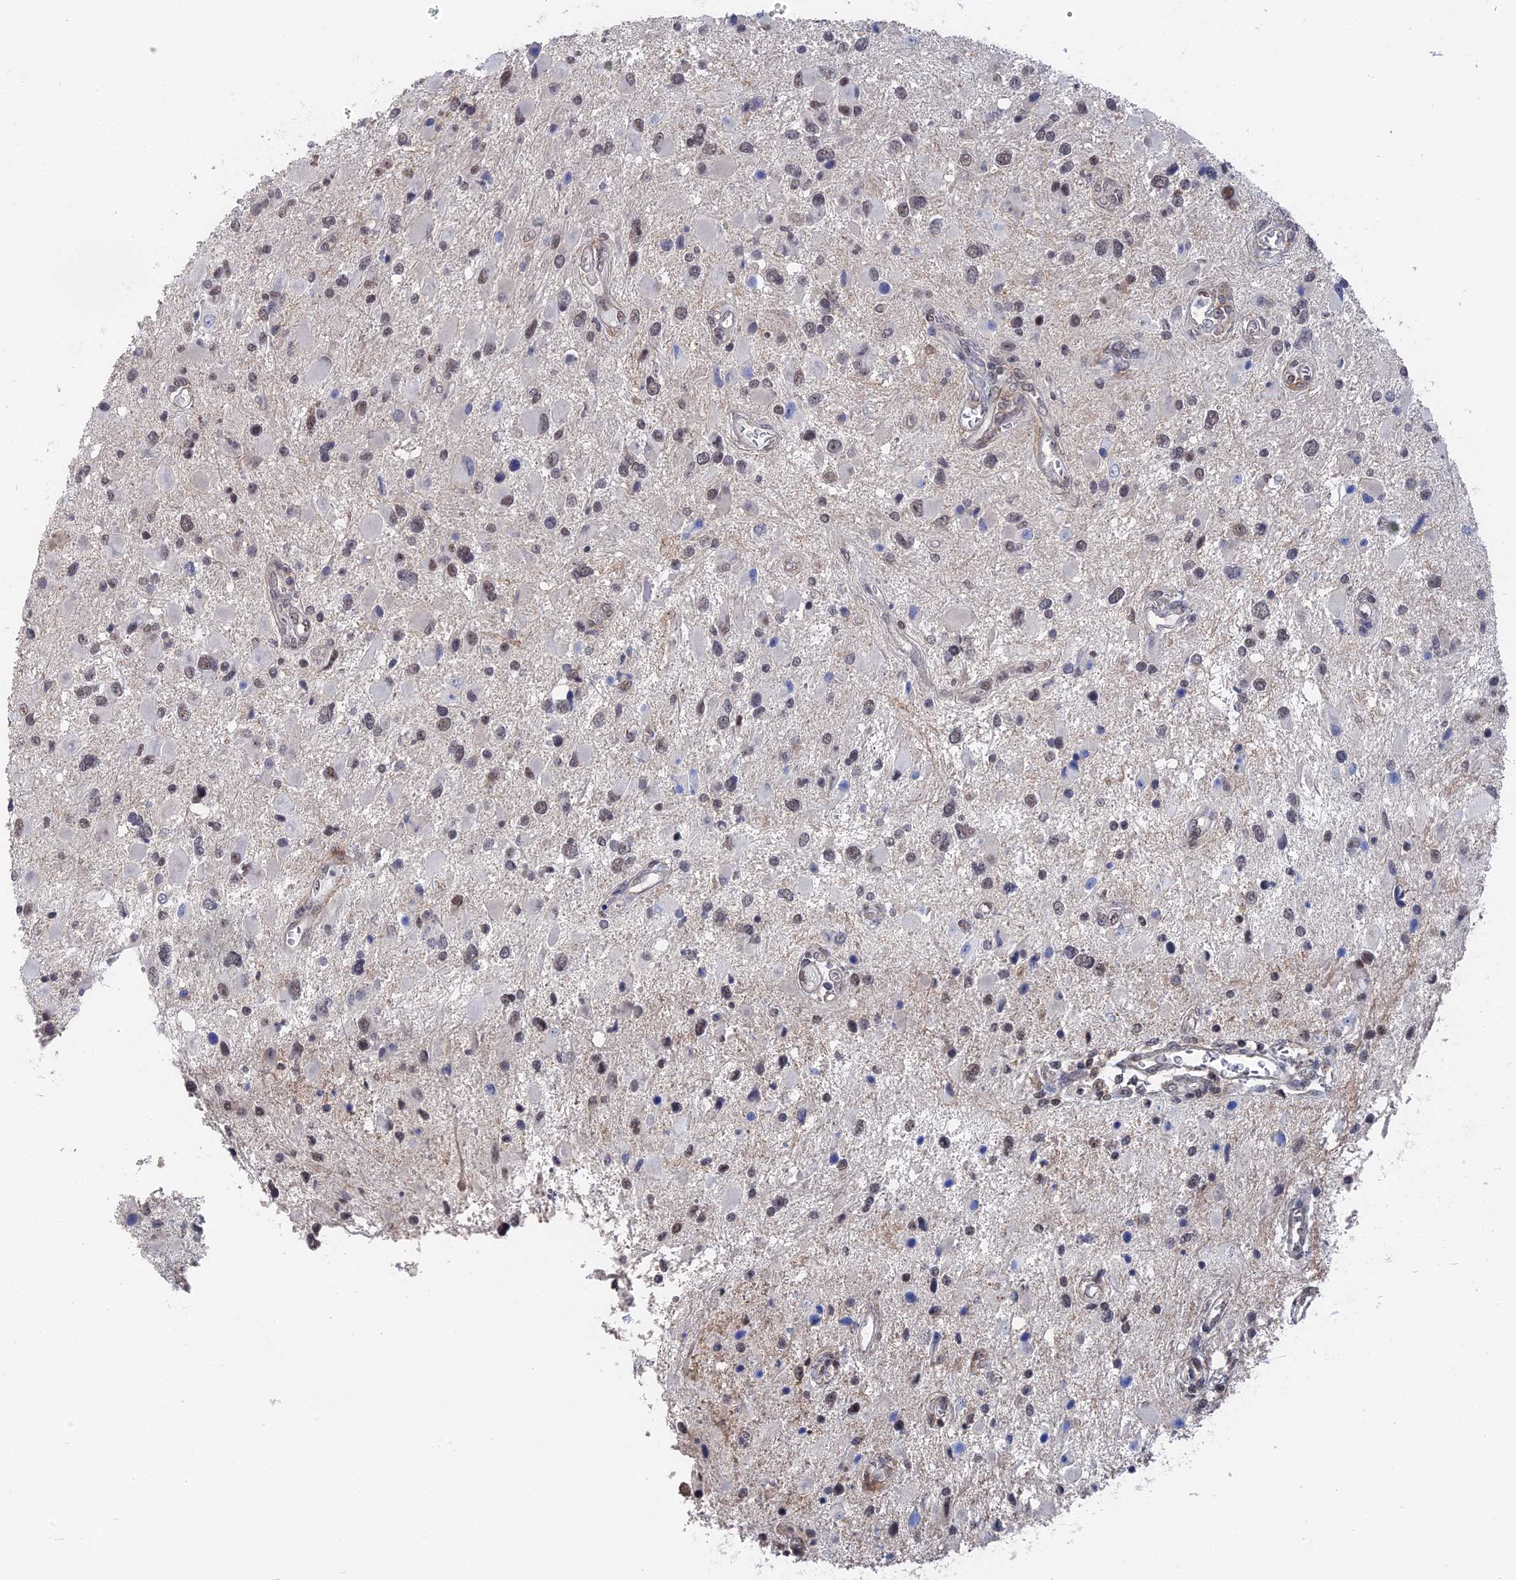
{"staining": {"intensity": "weak", "quantity": ">75%", "location": "nuclear"}, "tissue": "glioma", "cell_type": "Tumor cells", "image_type": "cancer", "snomed": [{"axis": "morphology", "description": "Glioma, malignant, High grade"}, {"axis": "topography", "description": "Brain"}], "caption": "Malignant glioma (high-grade) stained with immunohistochemistry demonstrates weak nuclear positivity in about >75% of tumor cells.", "gene": "TSSC4", "patient": {"sex": "male", "age": 53}}